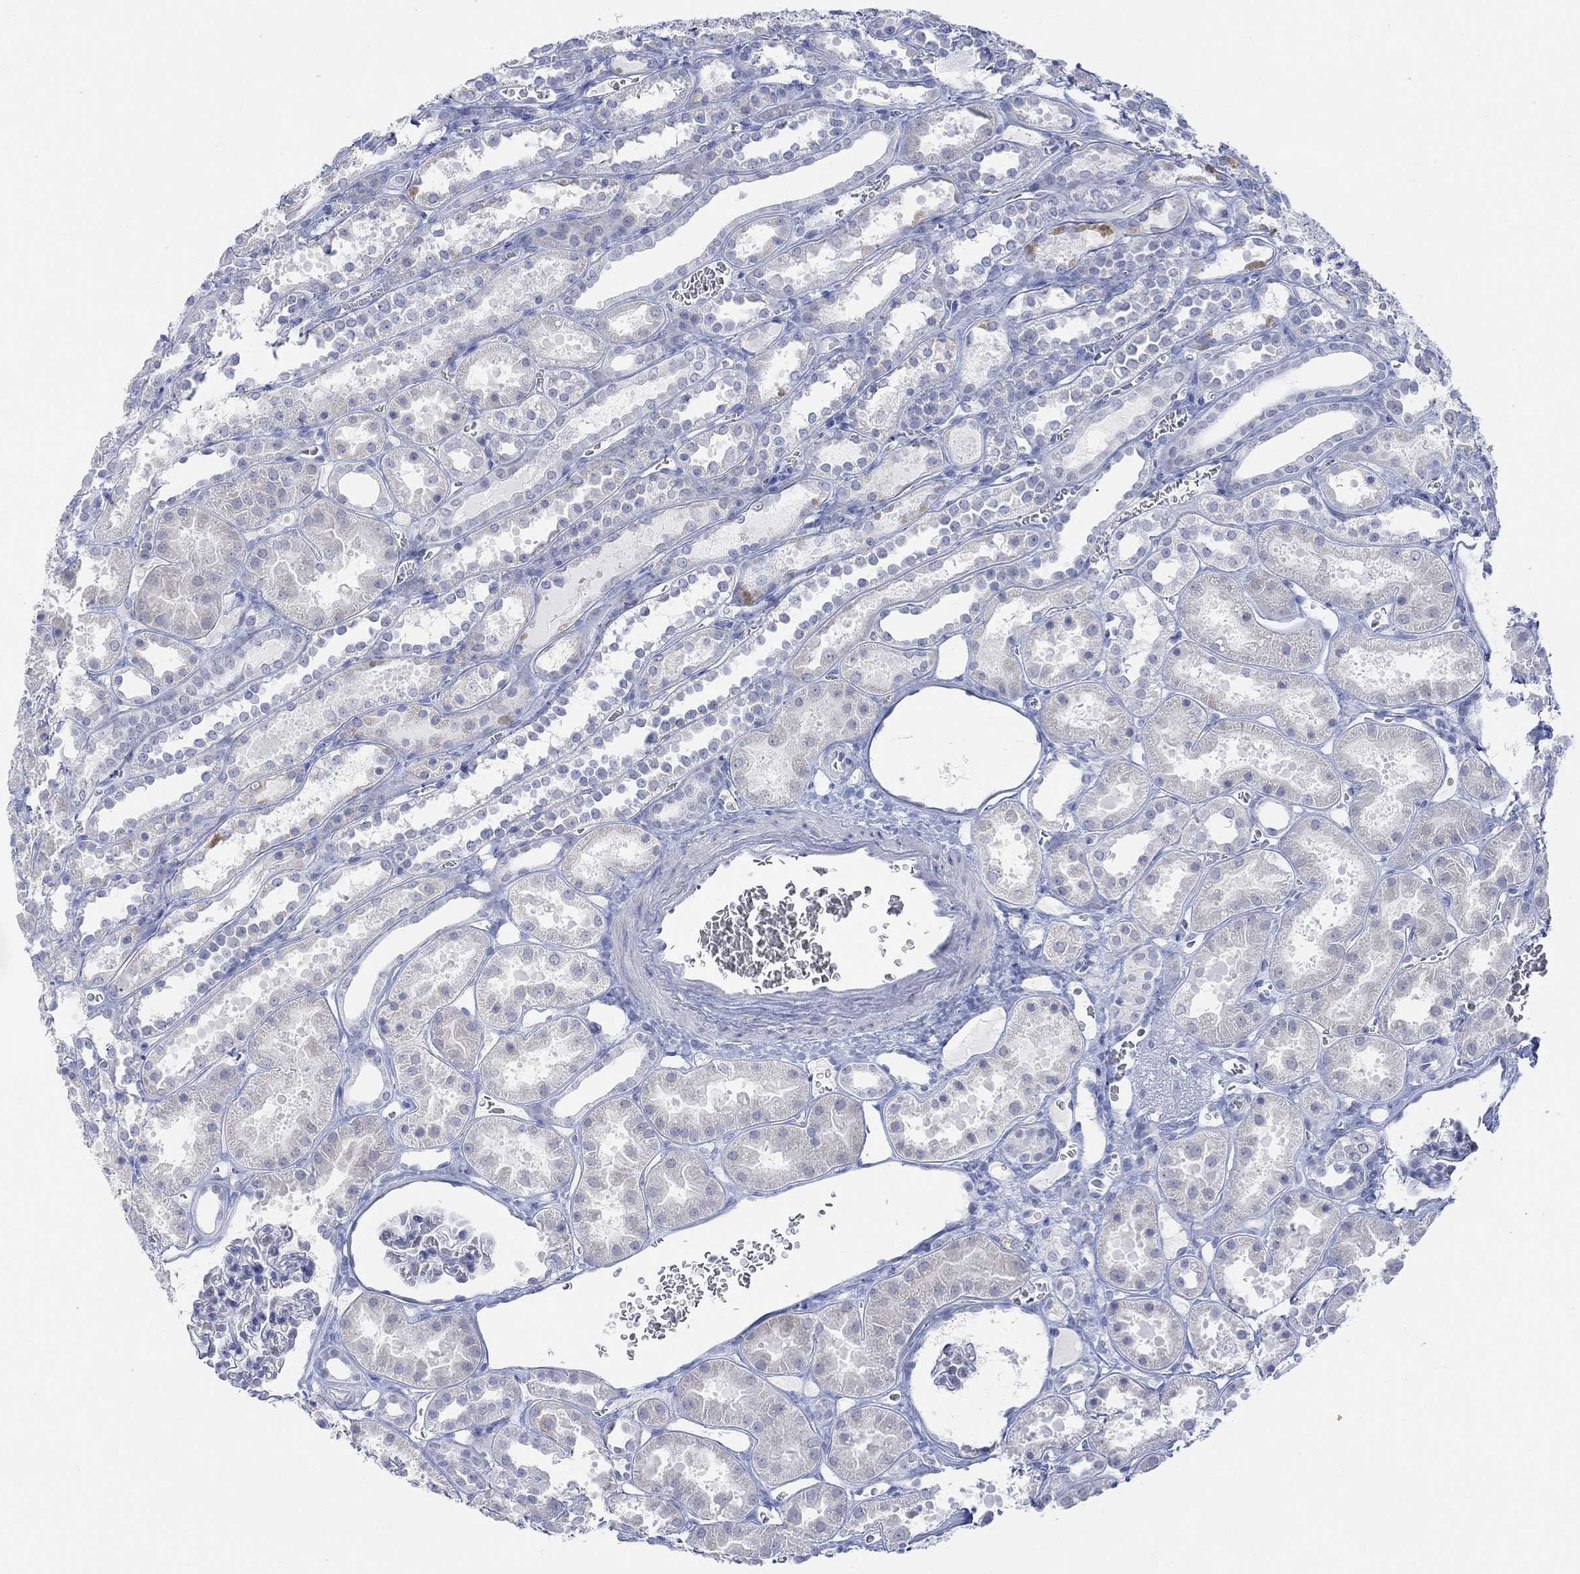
{"staining": {"intensity": "negative", "quantity": "none", "location": "none"}, "tissue": "kidney", "cell_type": "Cells in glomeruli", "image_type": "normal", "snomed": [{"axis": "morphology", "description": "Normal tissue, NOS"}, {"axis": "topography", "description": "Kidney"}], "caption": "Photomicrograph shows no significant protein staining in cells in glomeruli of unremarkable kidney.", "gene": "AK8", "patient": {"sex": "female", "age": 41}}